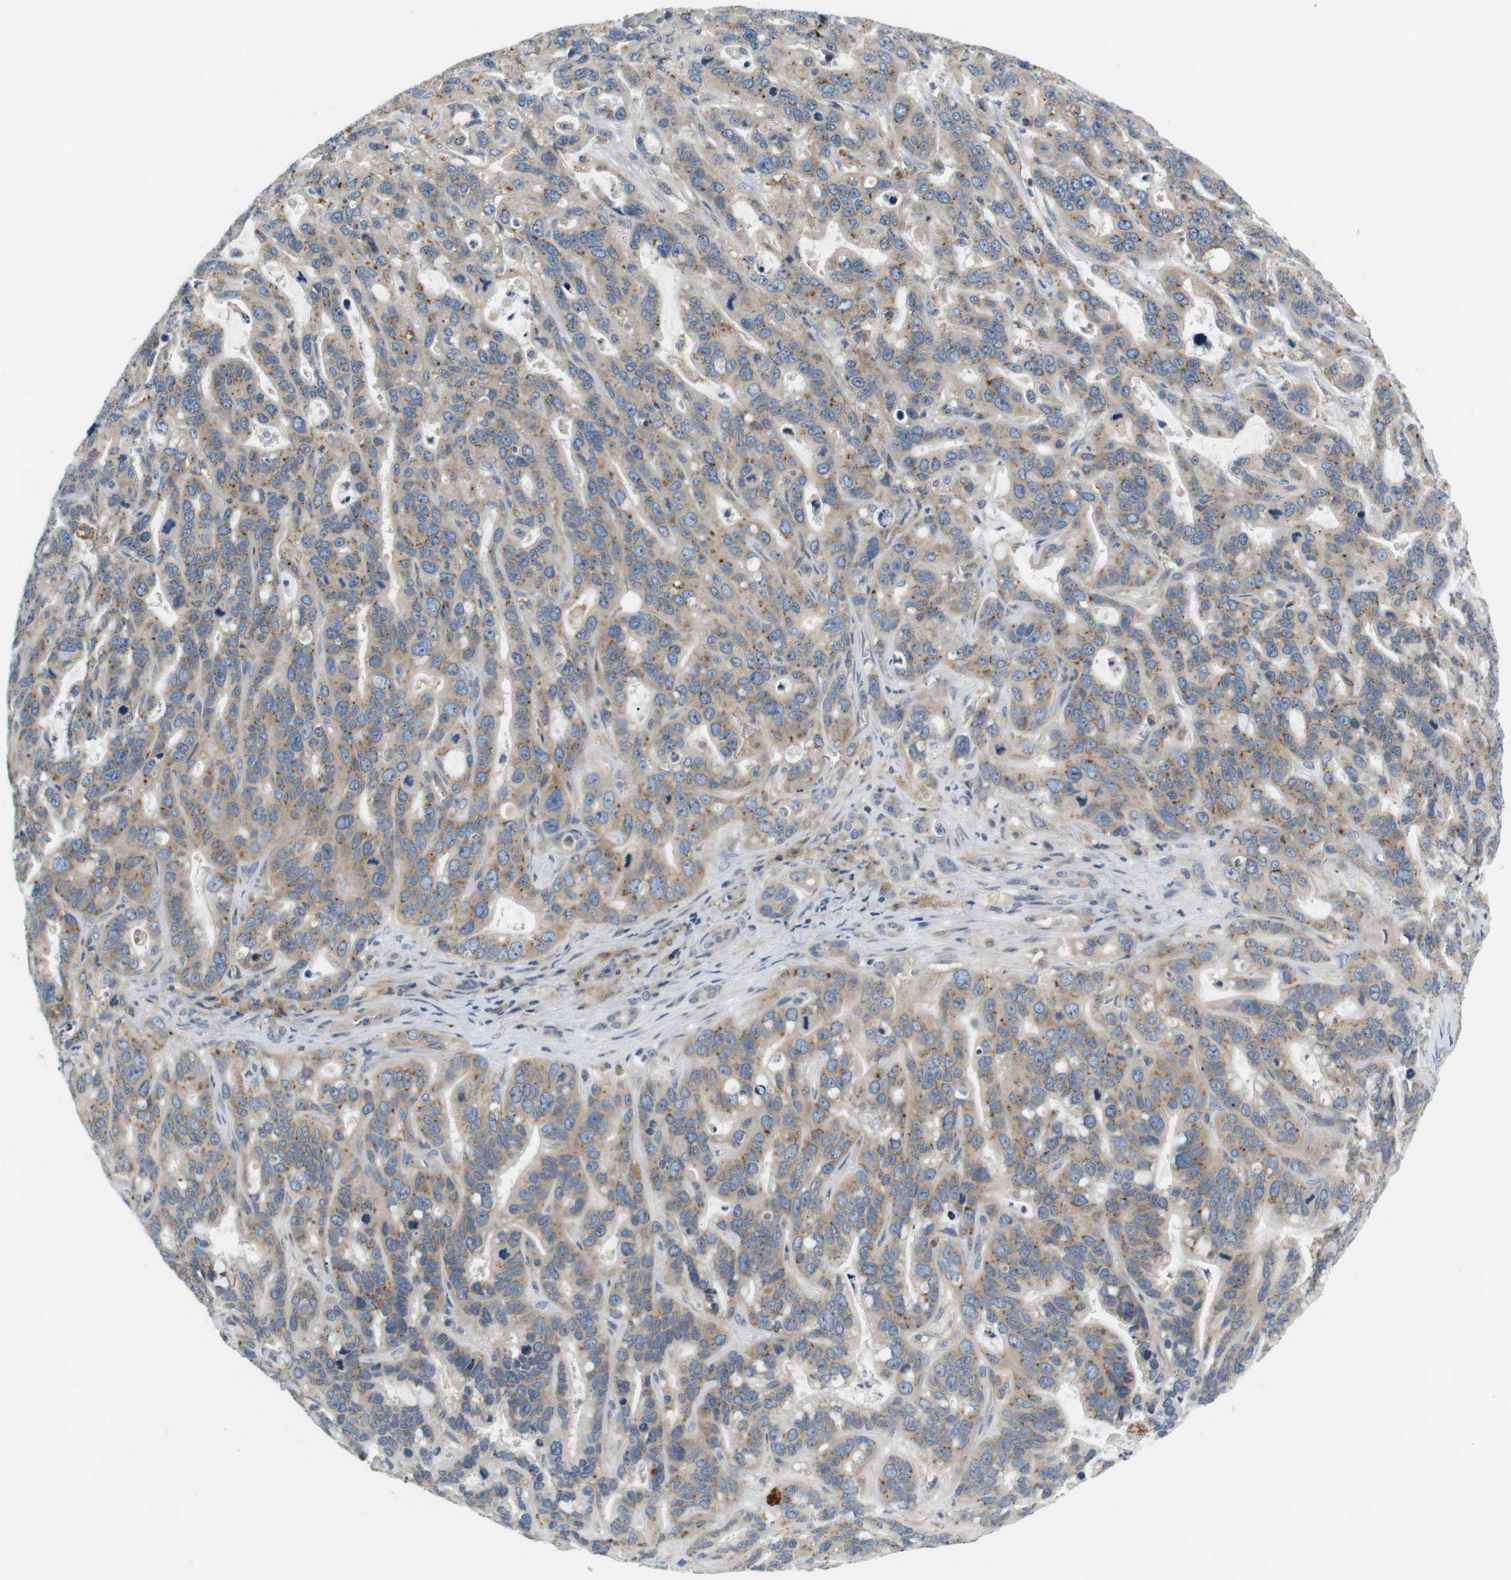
{"staining": {"intensity": "moderate", "quantity": "25%-75%", "location": "cytoplasmic/membranous"}, "tissue": "liver cancer", "cell_type": "Tumor cells", "image_type": "cancer", "snomed": [{"axis": "morphology", "description": "Cholangiocarcinoma"}, {"axis": "topography", "description": "Liver"}], "caption": "A high-resolution photomicrograph shows immunohistochemistry staining of liver cancer, which exhibits moderate cytoplasmic/membranous staining in approximately 25%-75% of tumor cells. The staining was performed using DAB (3,3'-diaminobenzidine) to visualize the protein expression in brown, while the nuclei were stained in blue with hematoxylin (Magnification: 20x).", "gene": "SLC30A1", "patient": {"sex": "female", "age": 65}}